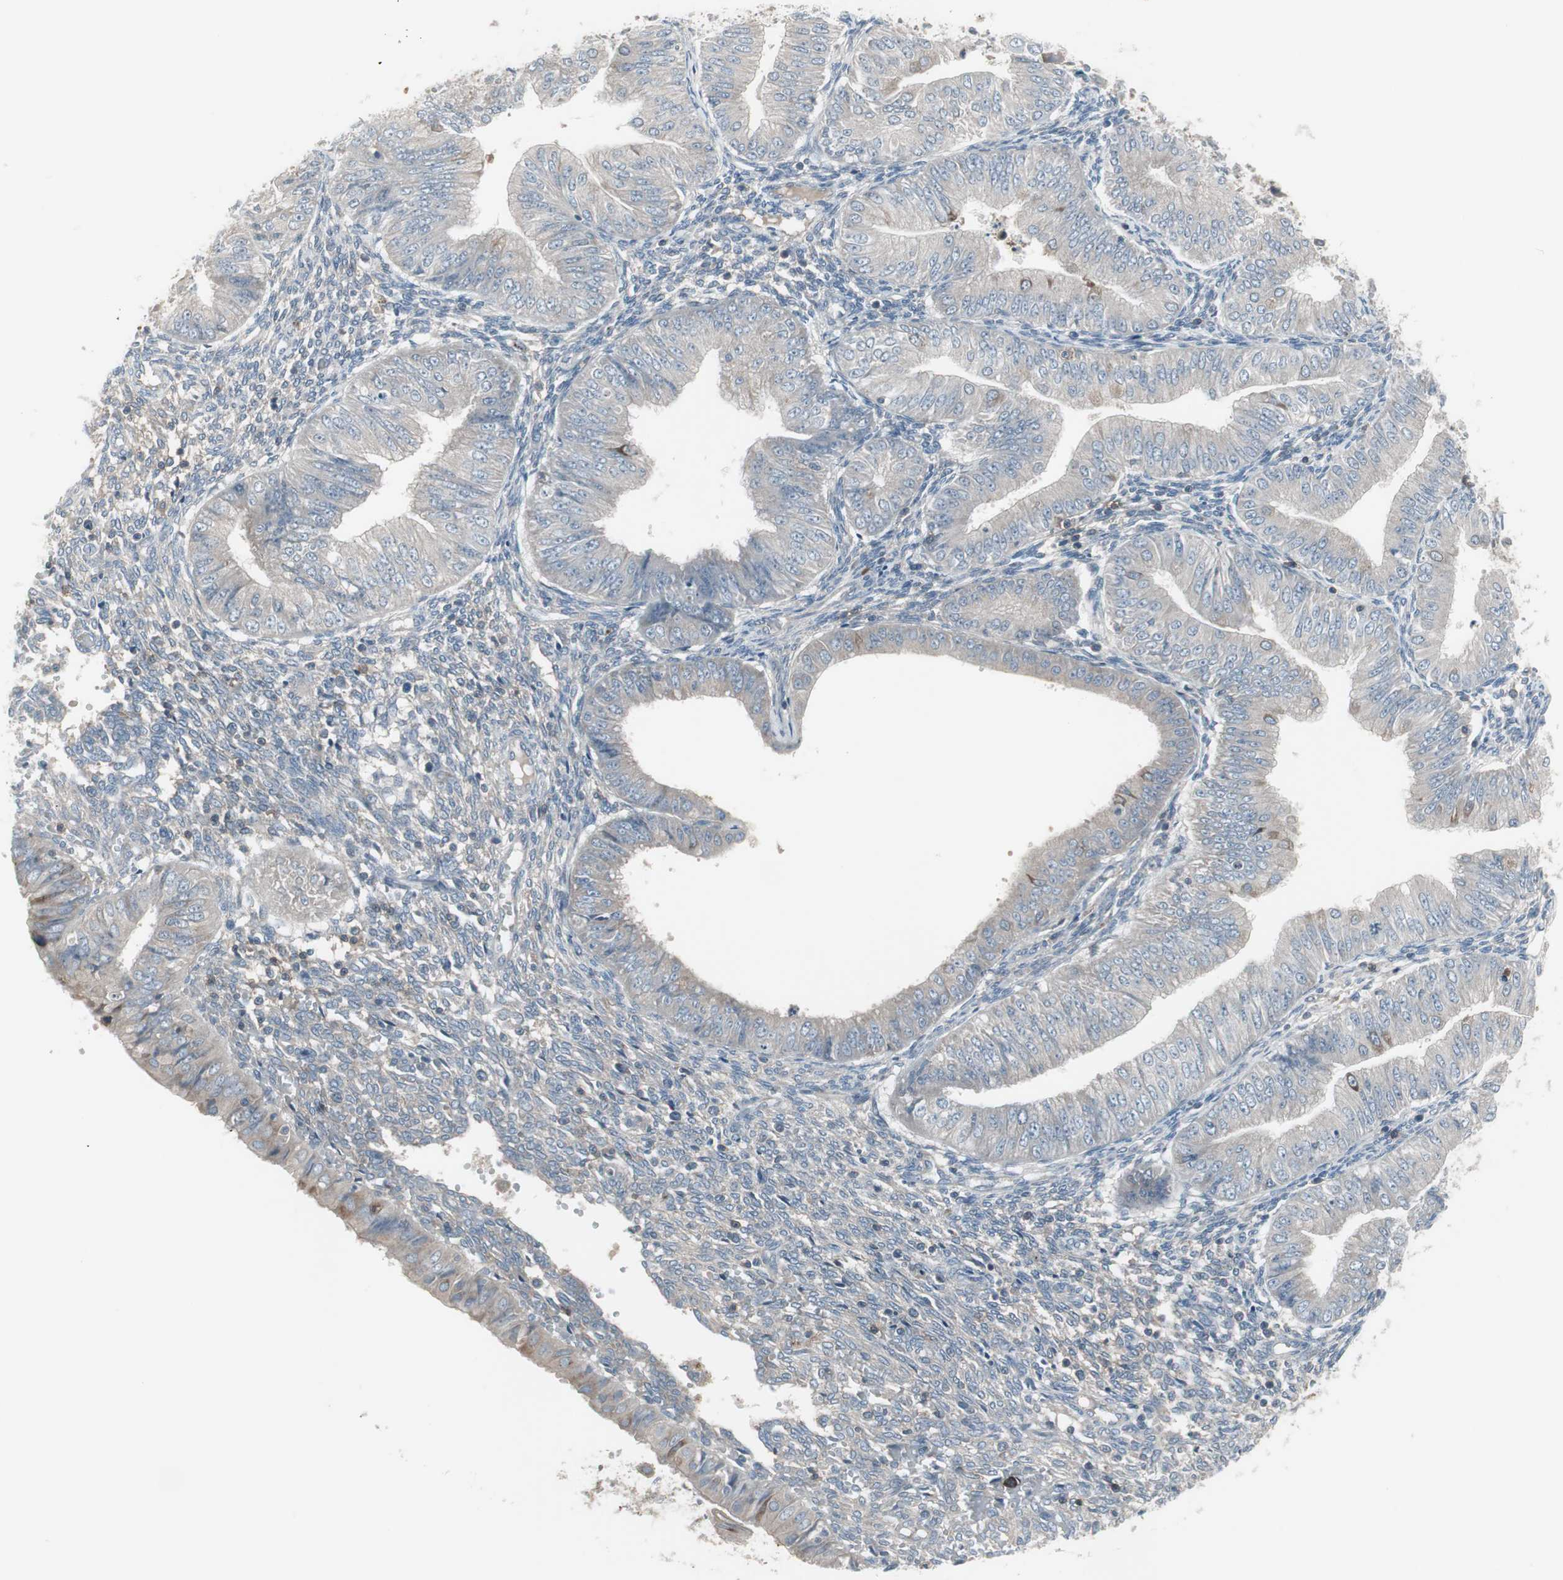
{"staining": {"intensity": "weak", "quantity": "<25%", "location": "cytoplasmic/membranous"}, "tissue": "endometrial cancer", "cell_type": "Tumor cells", "image_type": "cancer", "snomed": [{"axis": "morphology", "description": "Normal tissue, NOS"}, {"axis": "morphology", "description": "Adenocarcinoma, NOS"}, {"axis": "topography", "description": "Endometrium"}], "caption": "Histopathology image shows no significant protein staining in tumor cells of adenocarcinoma (endometrial). (Immunohistochemistry (ihc), brightfield microscopy, high magnification).", "gene": "ZSCAN32", "patient": {"sex": "female", "age": 53}}